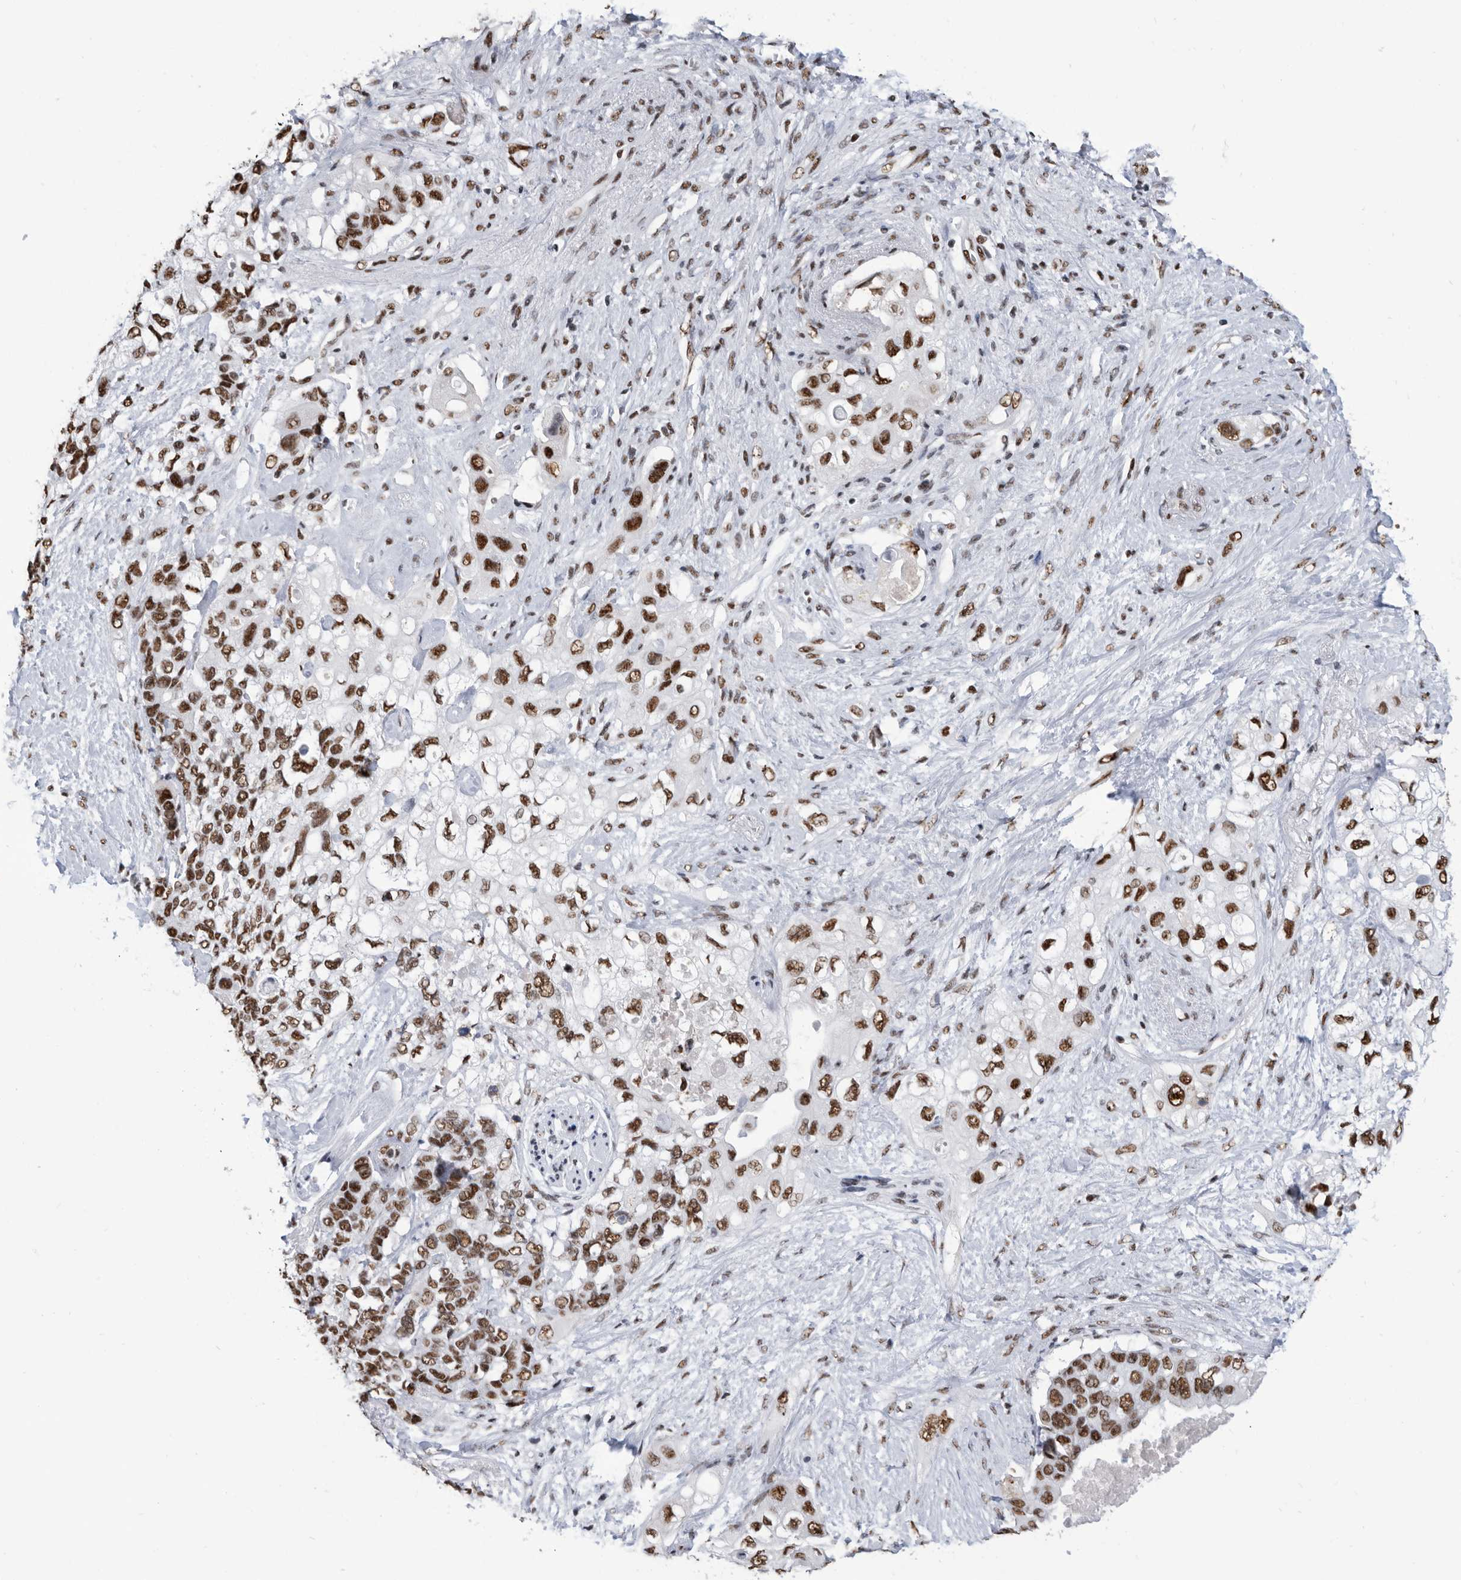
{"staining": {"intensity": "strong", "quantity": ">75%", "location": "nuclear"}, "tissue": "pancreatic cancer", "cell_type": "Tumor cells", "image_type": "cancer", "snomed": [{"axis": "morphology", "description": "Adenocarcinoma, NOS"}, {"axis": "topography", "description": "Pancreas"}], "caption": "Protein staining of adenocarcinoma (pancreatic) tissue reveals strong nuclear positivity in approximately >75% of tumor cells.", "gene": "SF3A1", "patient": {"sex": "female", "age": 56}}